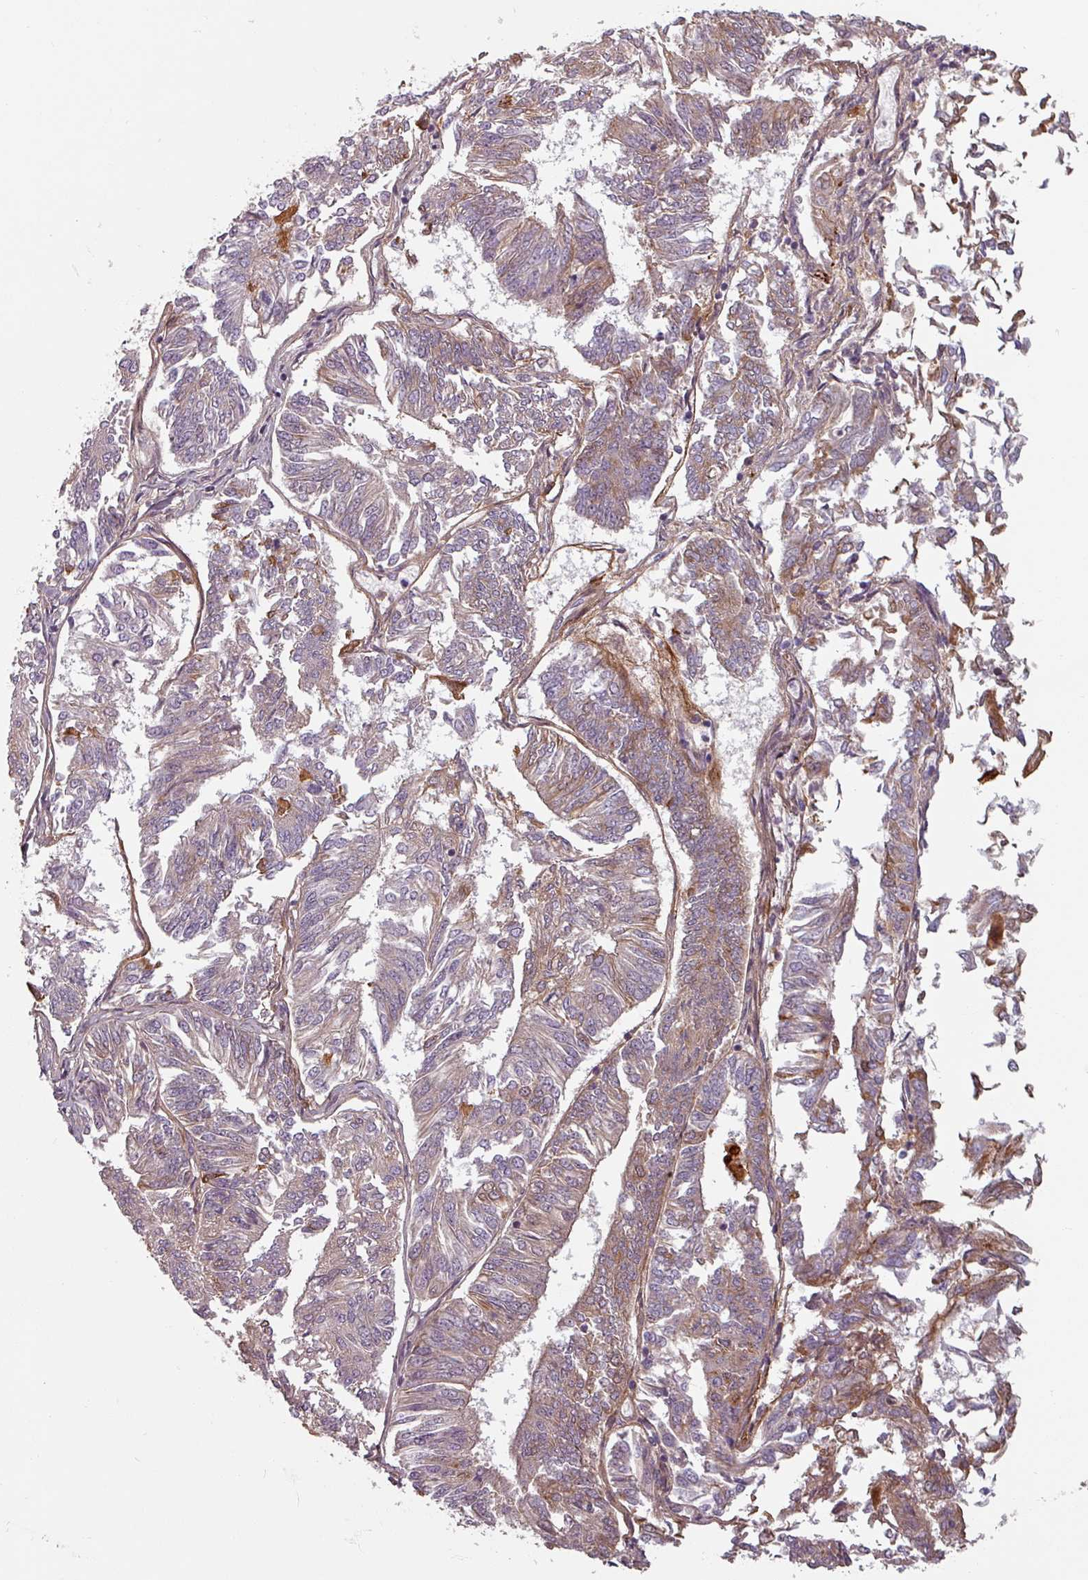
{"staining": {"intensity": "weak", "quantity": "25%-75%", "location": "cytoplasmic/membranous"}, "tissue": "endometrial cancer", "cell_type": "Tumor cells", "image_type": "cancer", "snomed": [{"axis": "morphology", "description": "Adenocarcinoma, NOS"}, {"axis": "topography", "description": "Endometrium"}], "caption": "Adenocarcinoma (endometrial) stained for a protein displays weak cytoplasmic/membranous positivity in tumor cells. (Stains: DAB in brown, nuclei in blue, Microscopy: brightfield microscopy at high magnification).", "gene": "CYB5RL", "patient": {"sex": "female", "age": 58}}